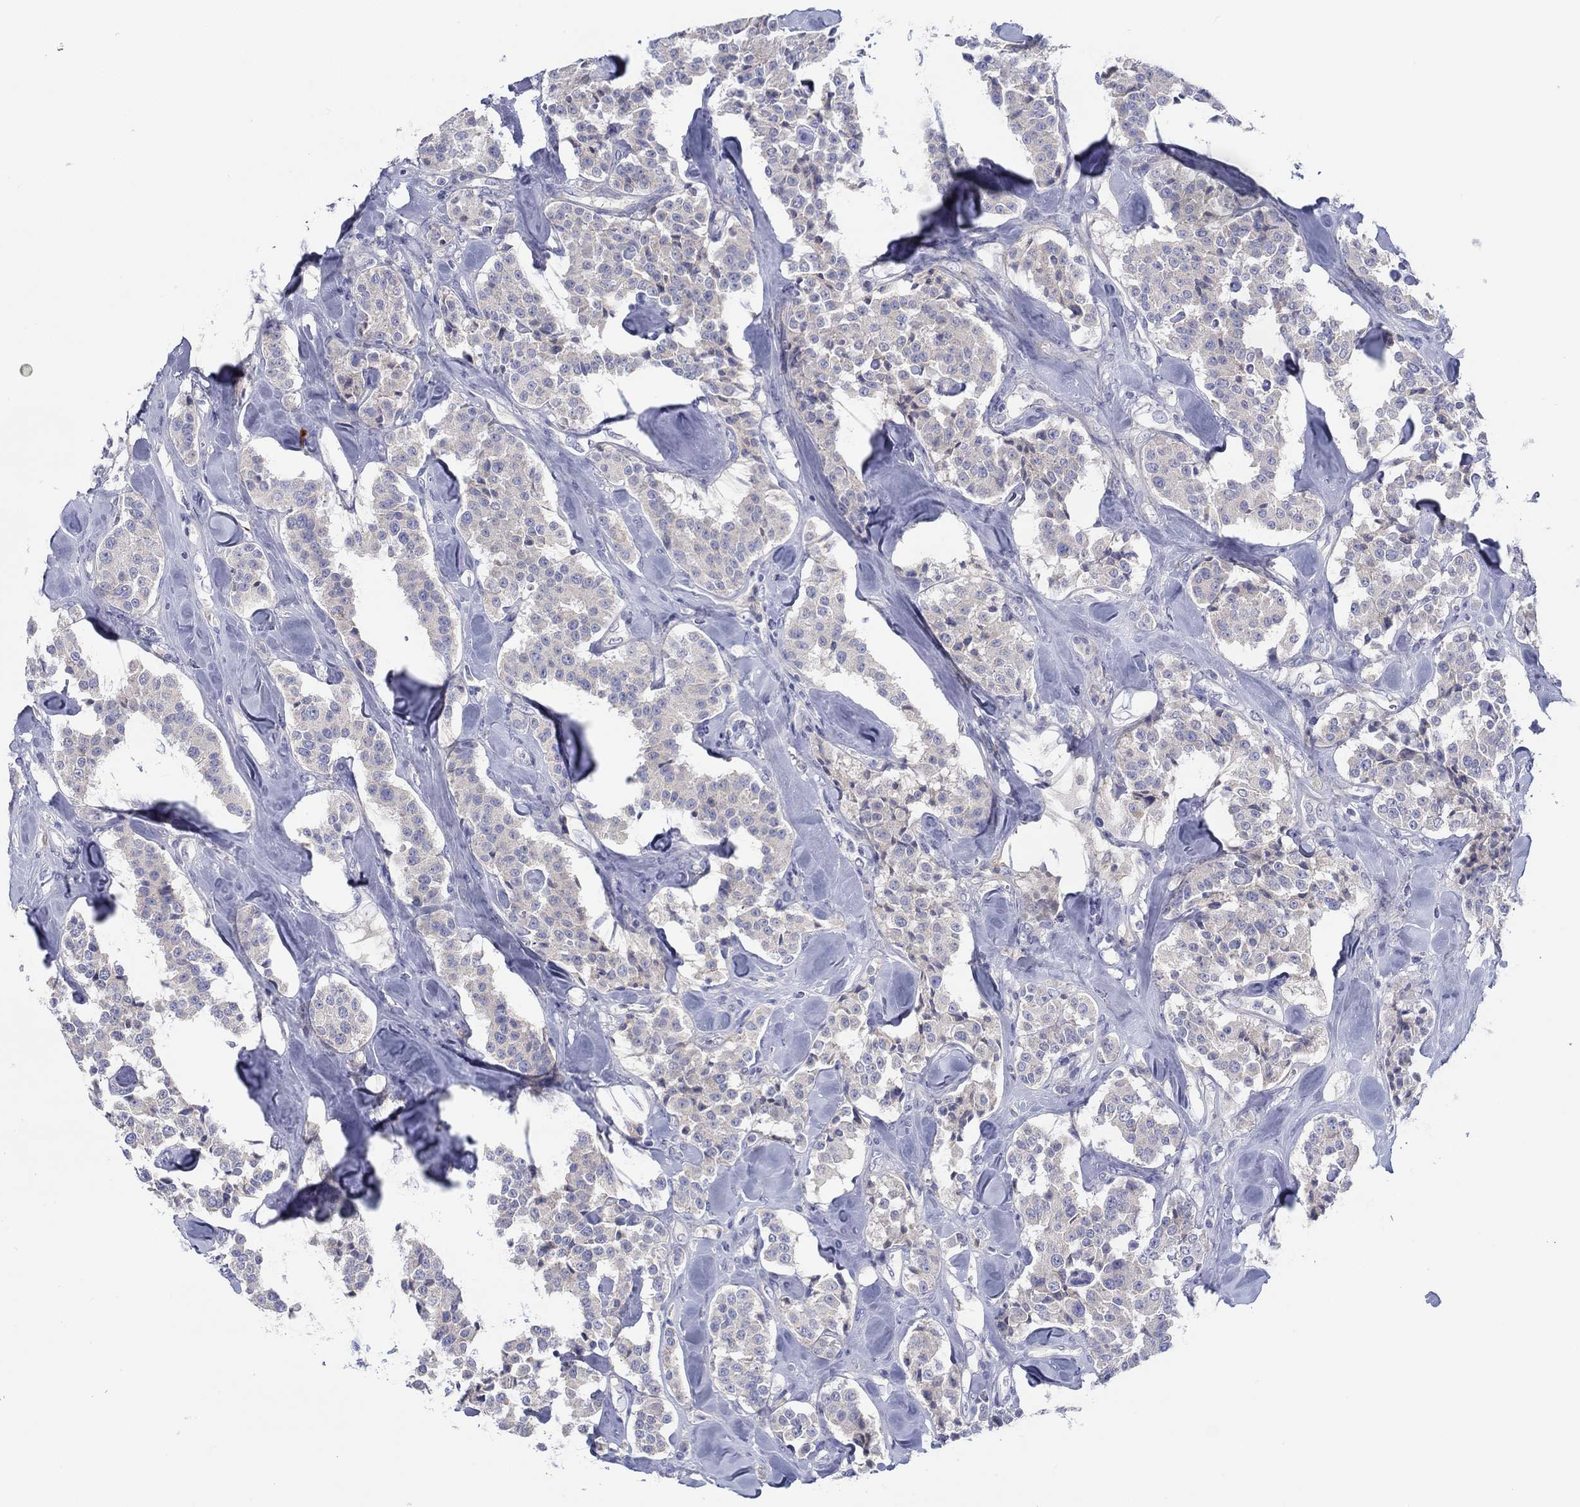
{"staining": {"intensity": "negative", "quantity": "none", "location": "none"}, "tissue": "carcinoid", "cell_type": "Tumor cells", "image_type": "cancer", "snomed": [{"axis": "morphology", "description": "Carcinoid, malignant, NOS"}, {"axis": "topography", "description": "Pancreas"}], "caption": "Image shows no significant protein expression in tumor cells of carcinoid. (Stains: DAB IHC with hematoxylin counter stain, Microscopy: brightfield microscopy at high magnification).", "gene": "HAPLN4", "patient": {"sex": "male", "age": 41}}